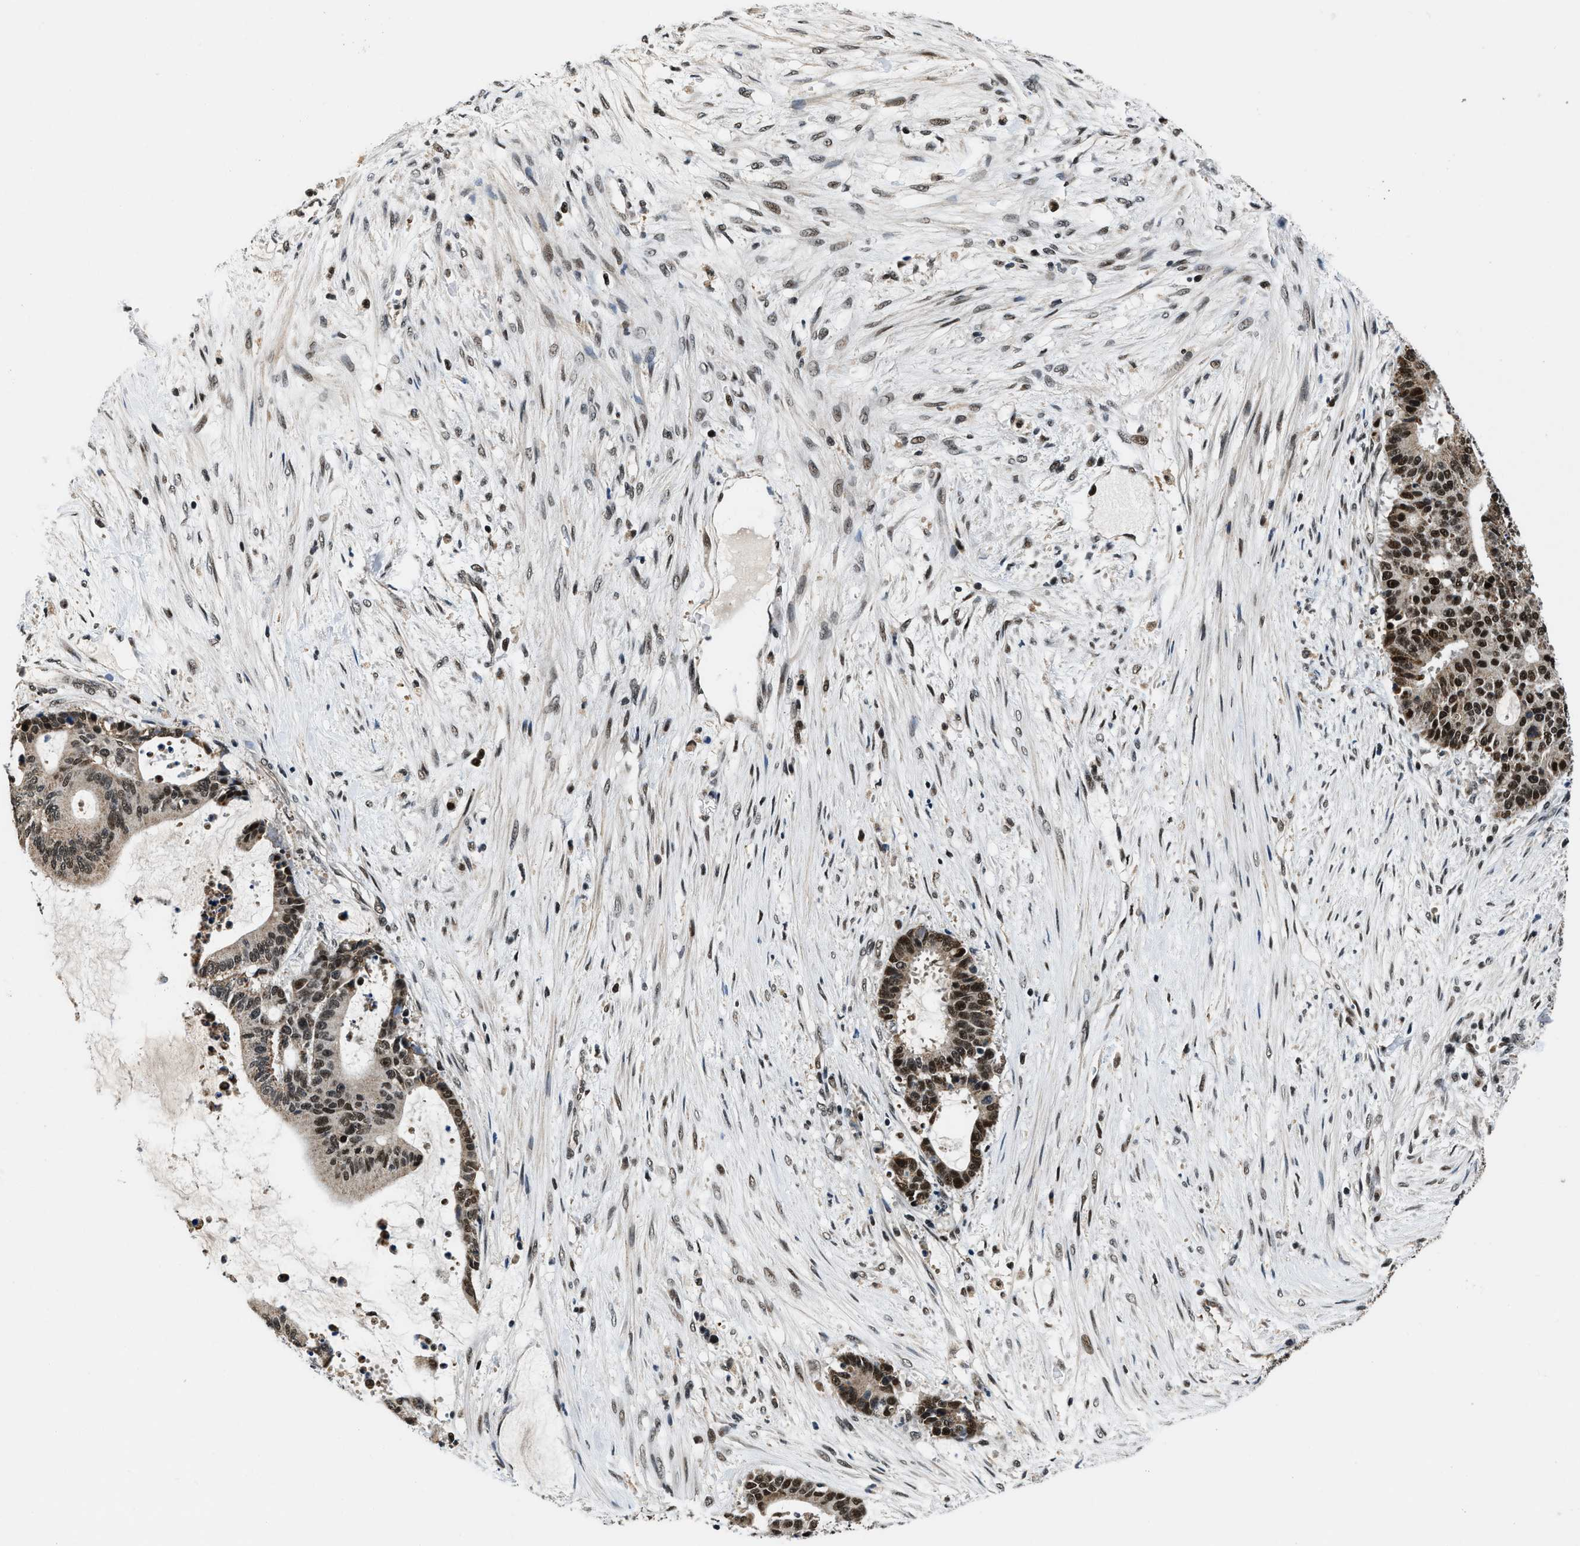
{"staining": {"intensity": "strong", "quantity": ">75%", "location": "nuclear"}, "tissue": "liver cancer", "cell_type": "Tumor cells", "image_type": "cancer", "snomed": [{"axis": "morphology", "description": "Cholangiocarcinoma"}, {"axis": "topography", "description": "Liver"}], "caption": "About >75% of tumor cells in human liver cancer reveal strong nuclear protein positivity as visualized by brown immunohistochemical staining.", "gene": "KDM3B", "patient": {"sex": "female", "age": 73}}